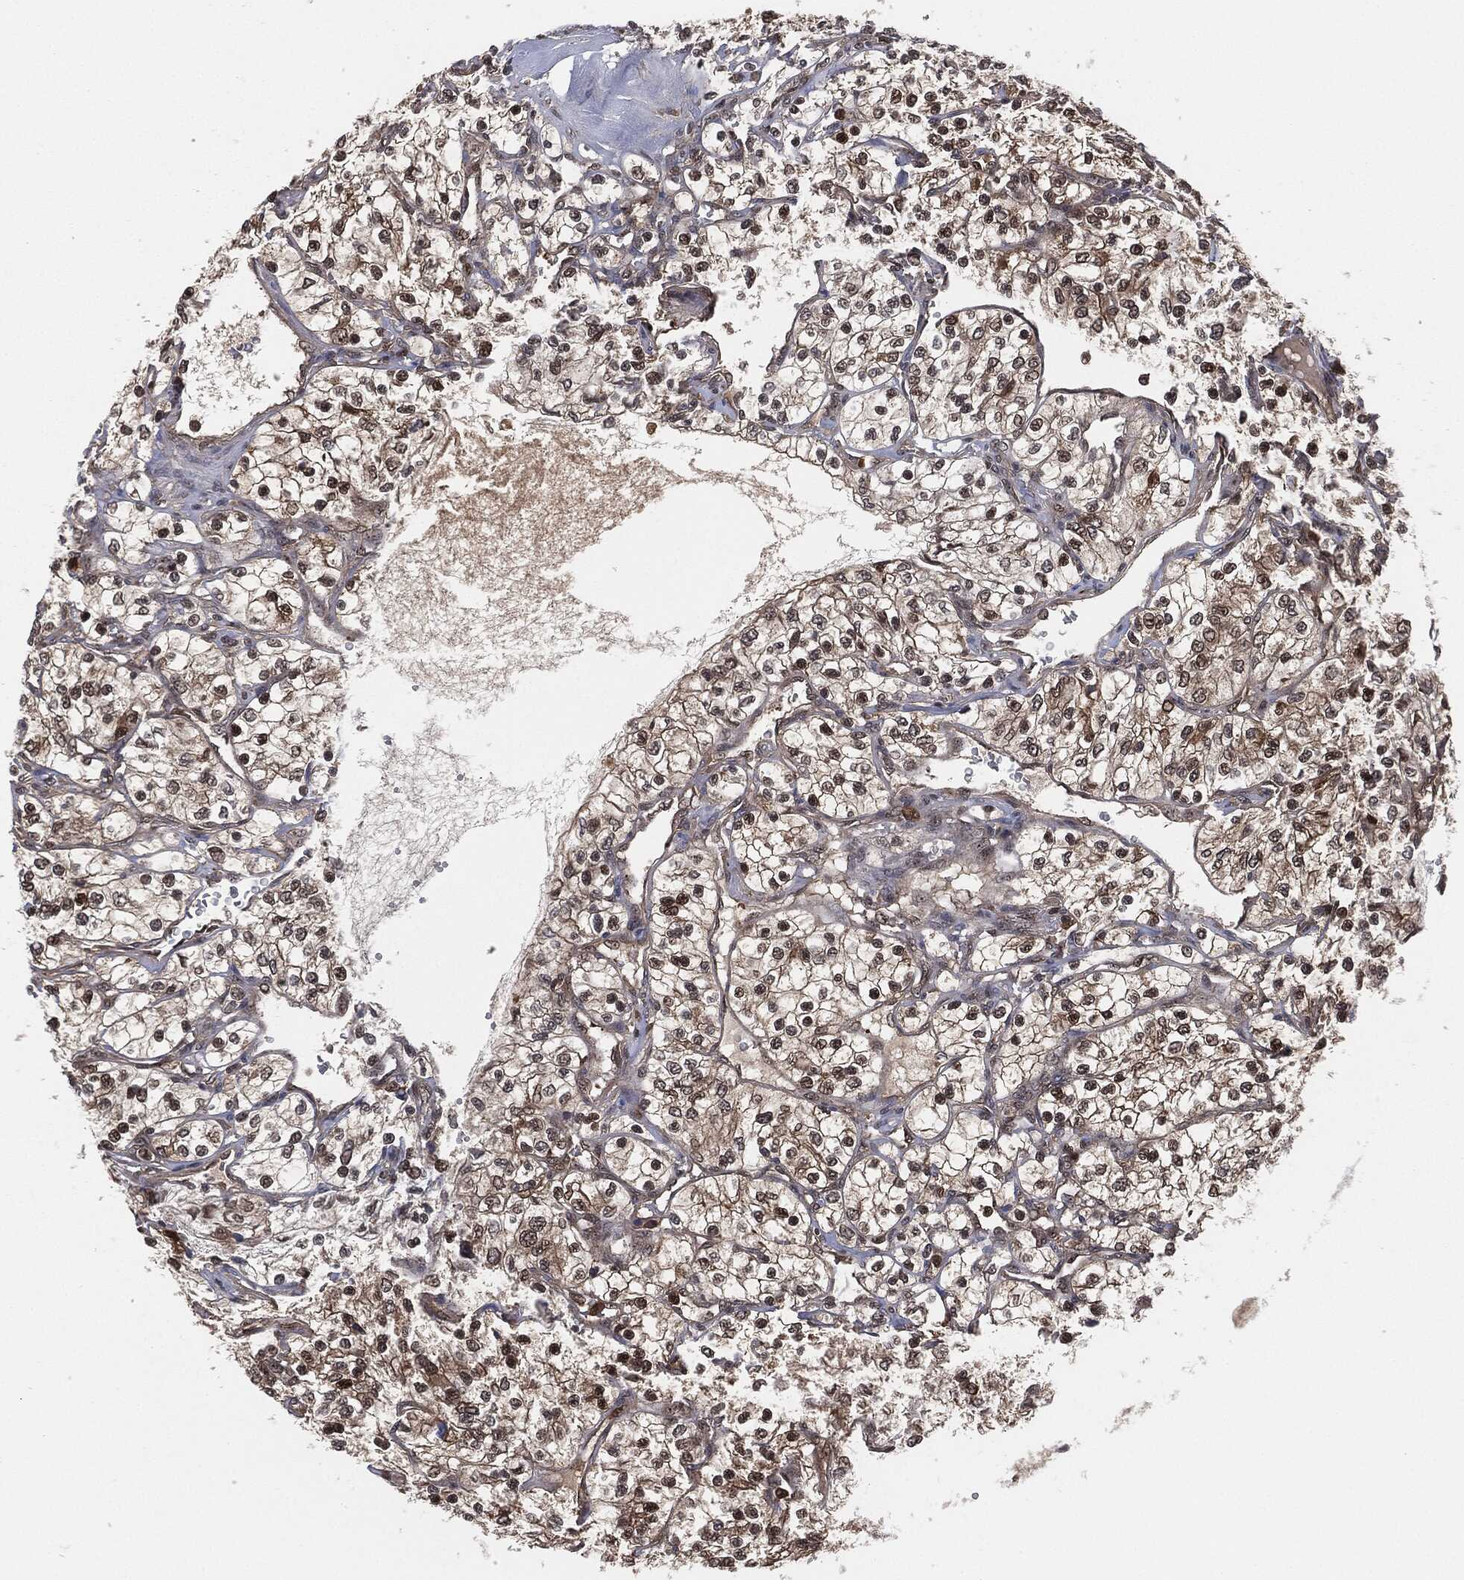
{"staining": {"intensity": "weak", "quantity": "25%-75%", "location": "cytoplasmic/membranous,nuclear"}, "tissue": "renal cancer", "cell_type": "Tumor cells", "image_type": "cancer", "snomed": [{"axis": "morphology", "description": "Adenocarcinoma, NOS"}, {"axis": "topography", "description": "Kidney"}], "caption": "Immunohistochemistry (DAB (3,3'-diaminobenzidine)) staining of human renal adenocarcinoma reveals weak cytoplasmic/membranous and nuclear protein positivity in about 25%-75% of tumor cells.", "gene": "CAPRIN2", "patient": {"sex": "female", "age": 69}}